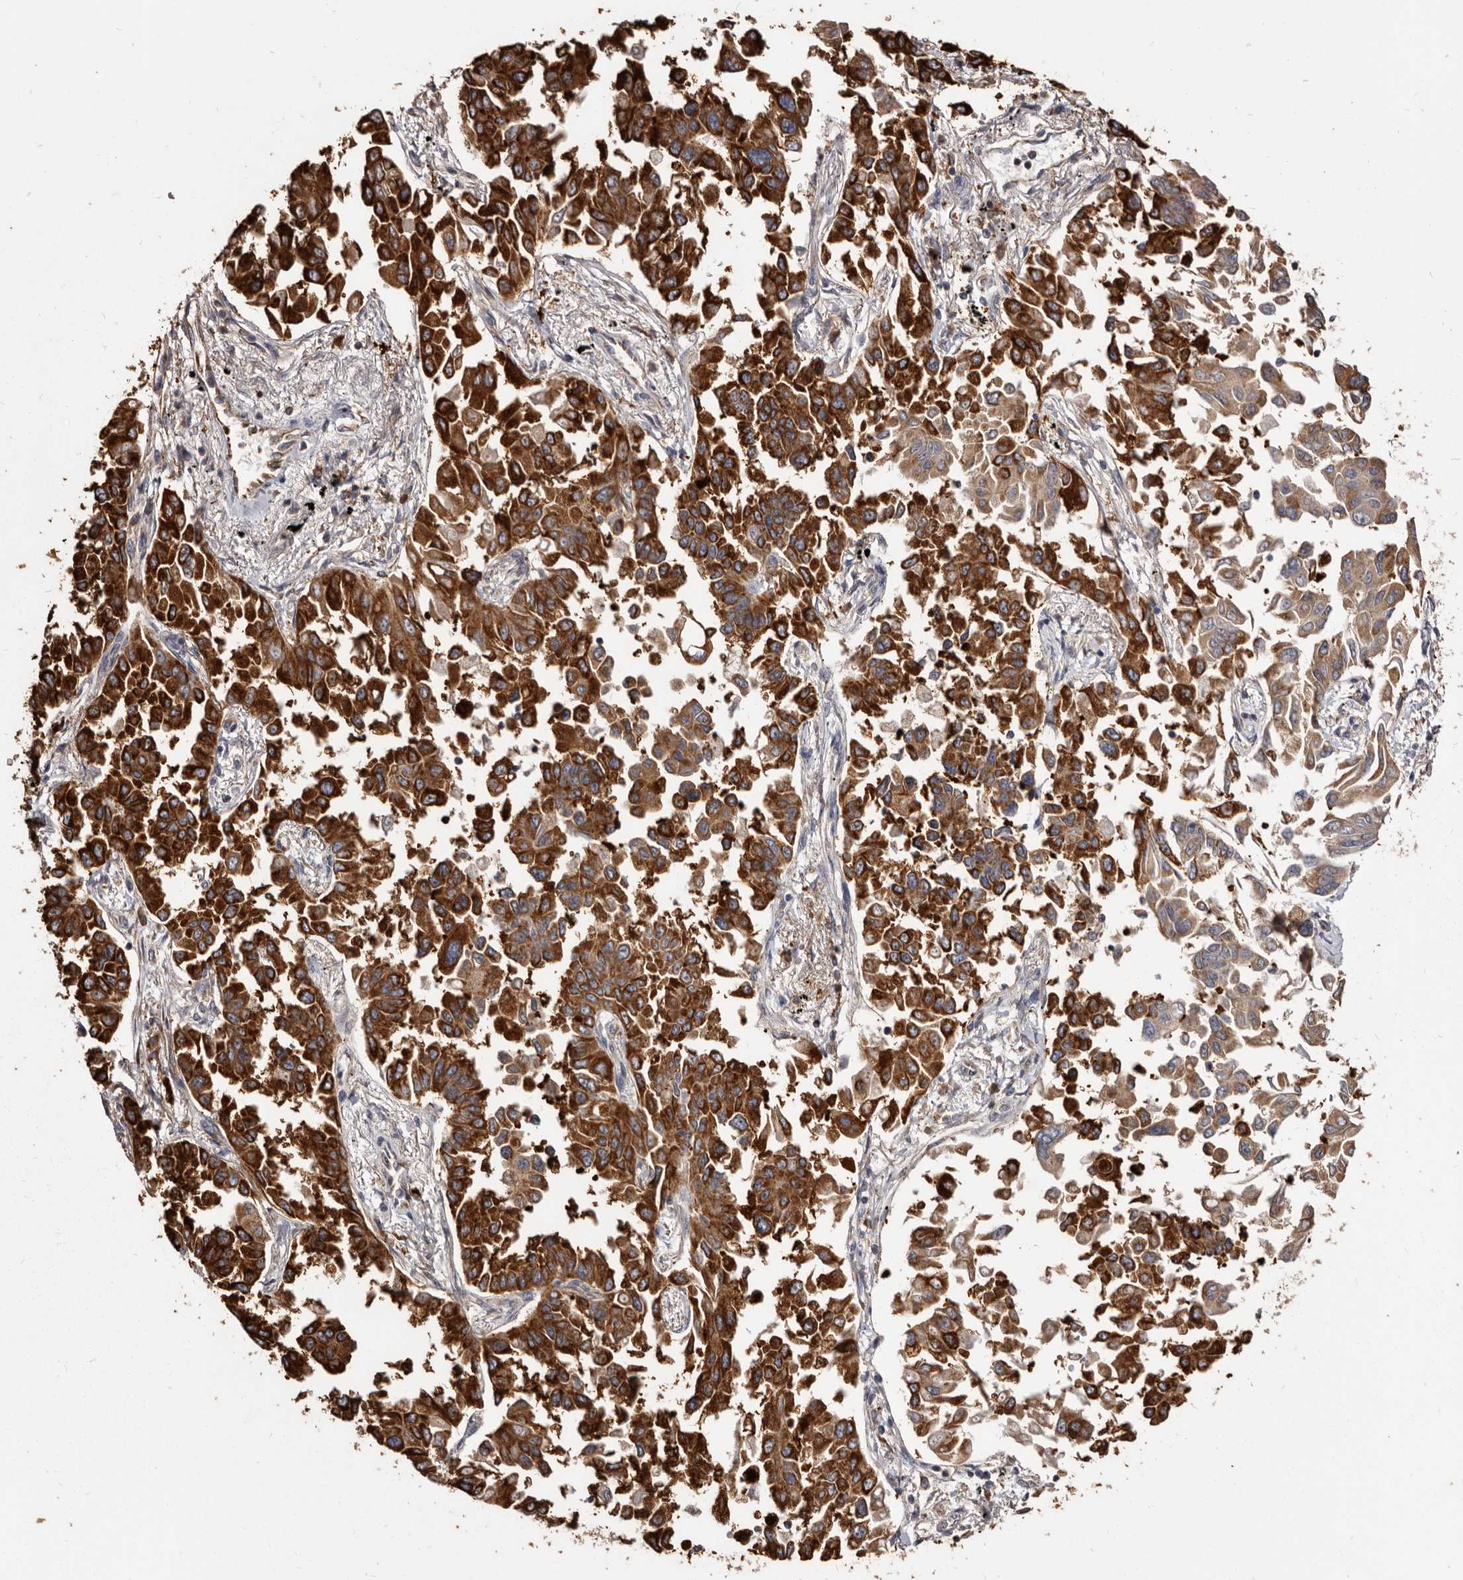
{"staining": {"intensity": "strong", "quantity": ">75%", "location": "cytoplasmic/membranous"}, "tissue": "lung cancer", "cell_type": "Tumor cells", "image_type": "cancer", "snomed": [{"axis": "morphology", "description": "Adenocarcinoma, NOS"}, {"axis": "topography", "description": "Lung"}], "caption": "Protein expression analysis of human lung adenocarcinoma reveals strong cytoplasmic/membranous positivity in approximately >75% of tumor cells.", "gene": "TPD52", "patient": {"sex": "female", "age": 67}}